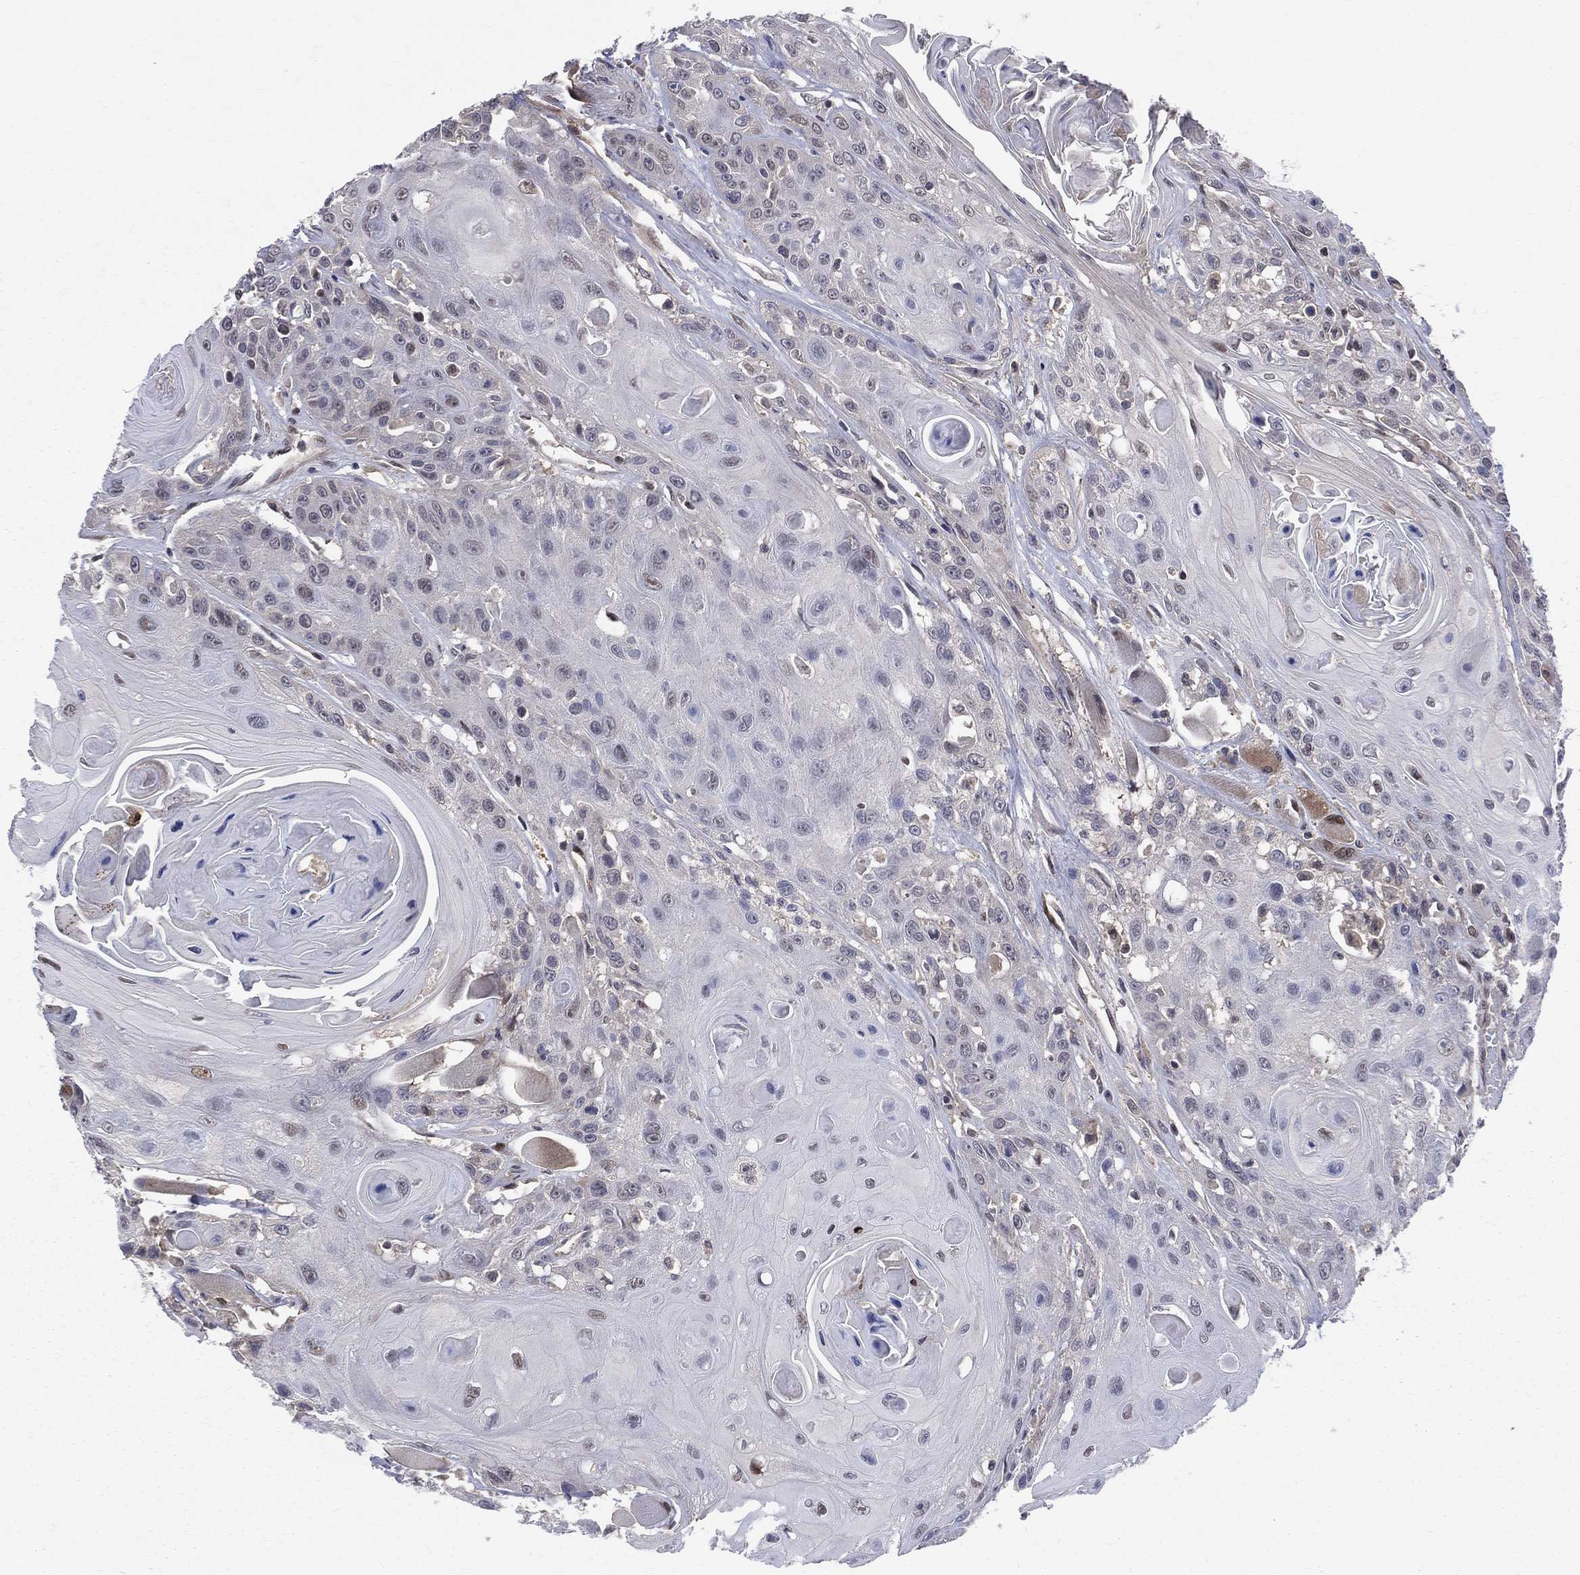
{"staining": {"intensity": "negative", "quantity": "none", "location": "none"}, "tissue": "head and neck cancer", "cell_type": "Tumor cells", "image_type": "cancer", "snomed": [{"axis": "morphology", "description": "Squamous cell carcinoma, NOS"}, {"axis": "topography", "description": "Head-Neck"}], "caption": "DAB (3,3'-diaminobenzidine) immunohistochemical staining of head and neck cancer reveals no significant staining in tumor cells. Nuclei are stained in blue.", "gene": "DLG4", "patient": {"sex": "female", "age": 59}}